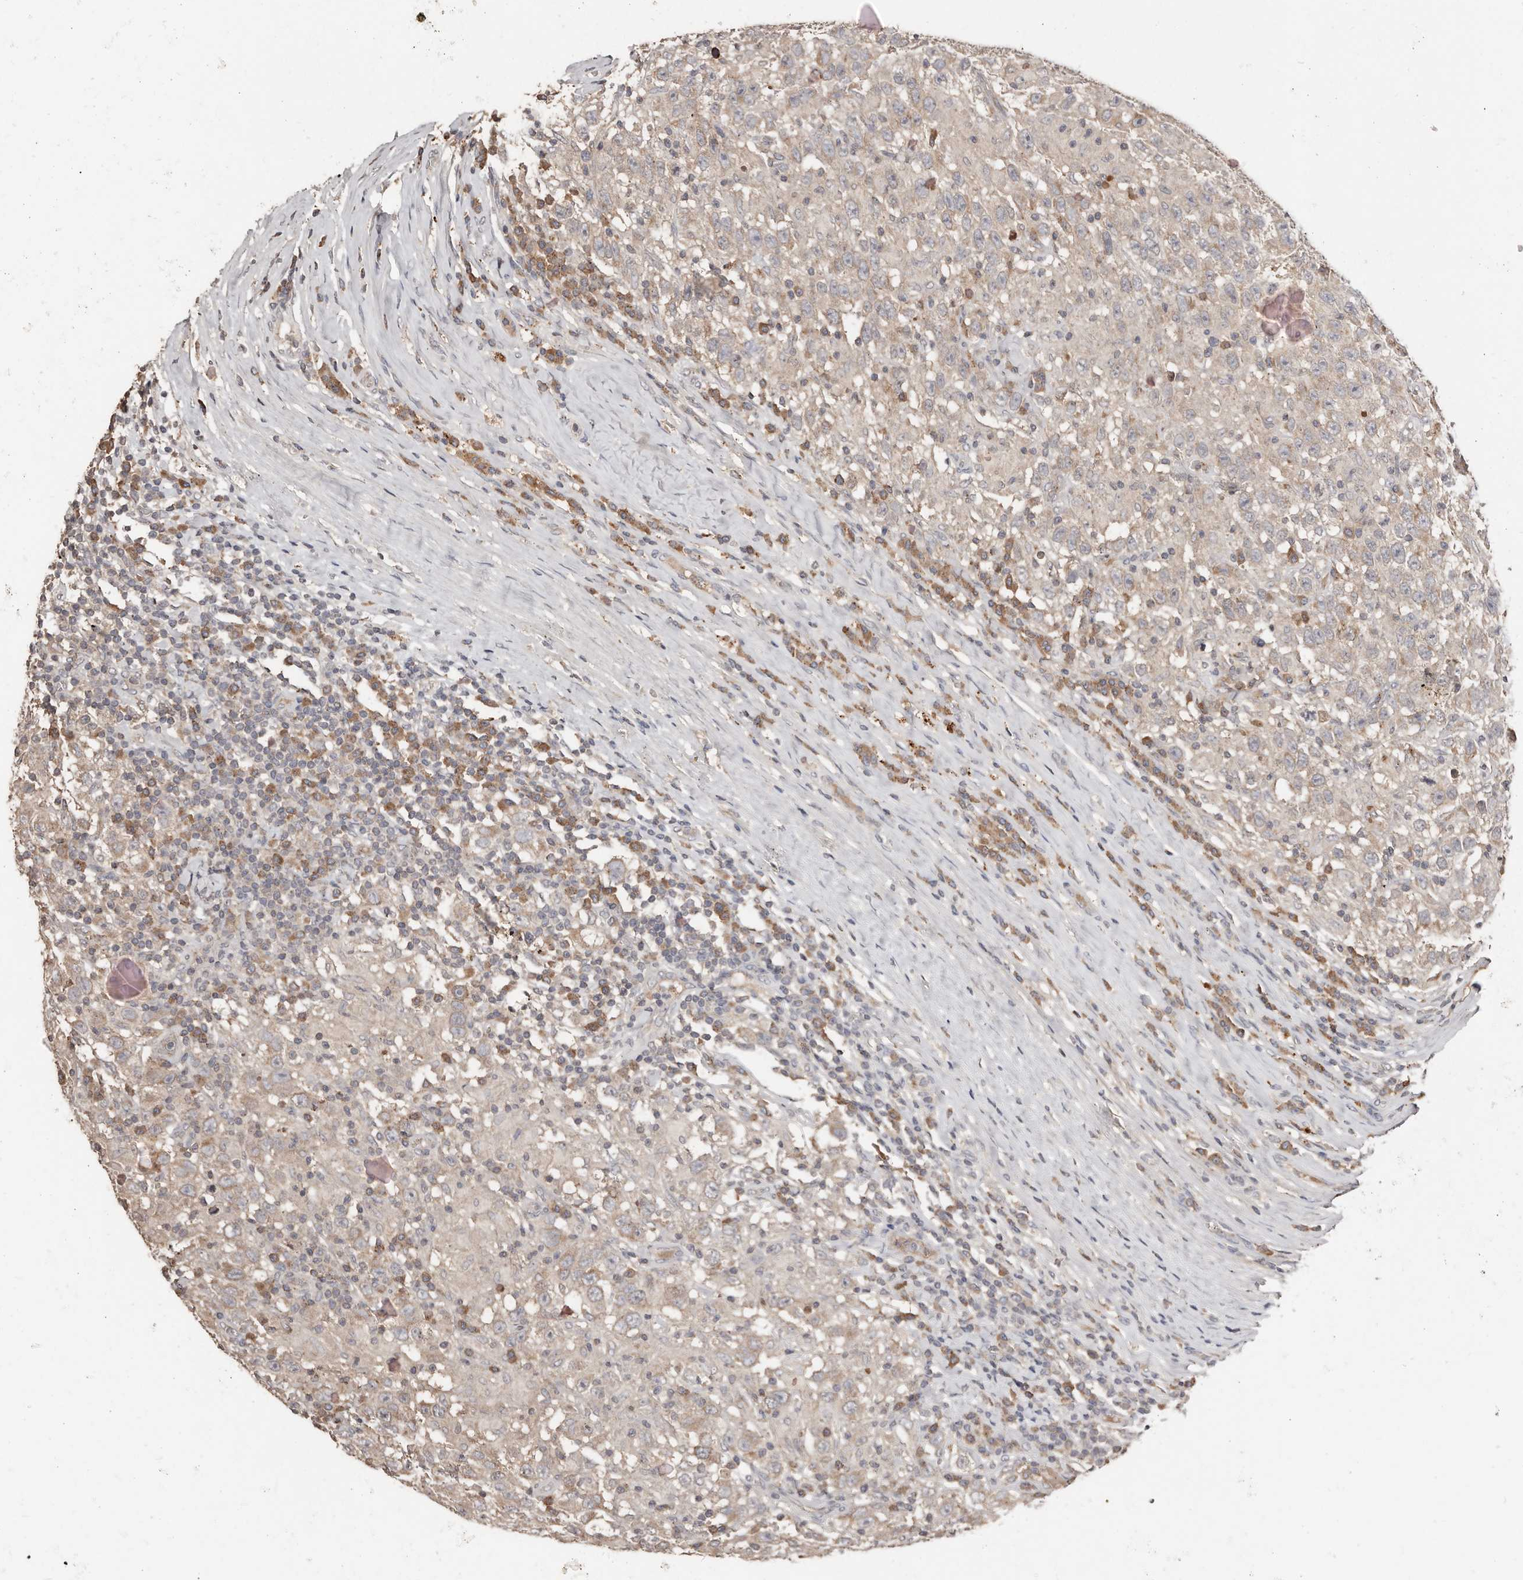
{"staining": {"intensity": "weak", "quantity": ">75%", "location": "cytoplasmic/membranous"}, "tissue": "testis cancer", "cell_type": "Tumor cells", "image_type": "cancer", "snomed": [{"axis": "morphology", "description": "Seminoma, NOS"}, {"axis": "topography", "description": "Testis"}], "caption": "A histopathology image showing weak cytoplasmic/membranous positivity in about >75% of tumor cells in testis cancer (seminoma), as visualized by brown immunohistochemical staining.", "gene": "SLC39A2", "patient": {"sex": "male", "age": 41}}